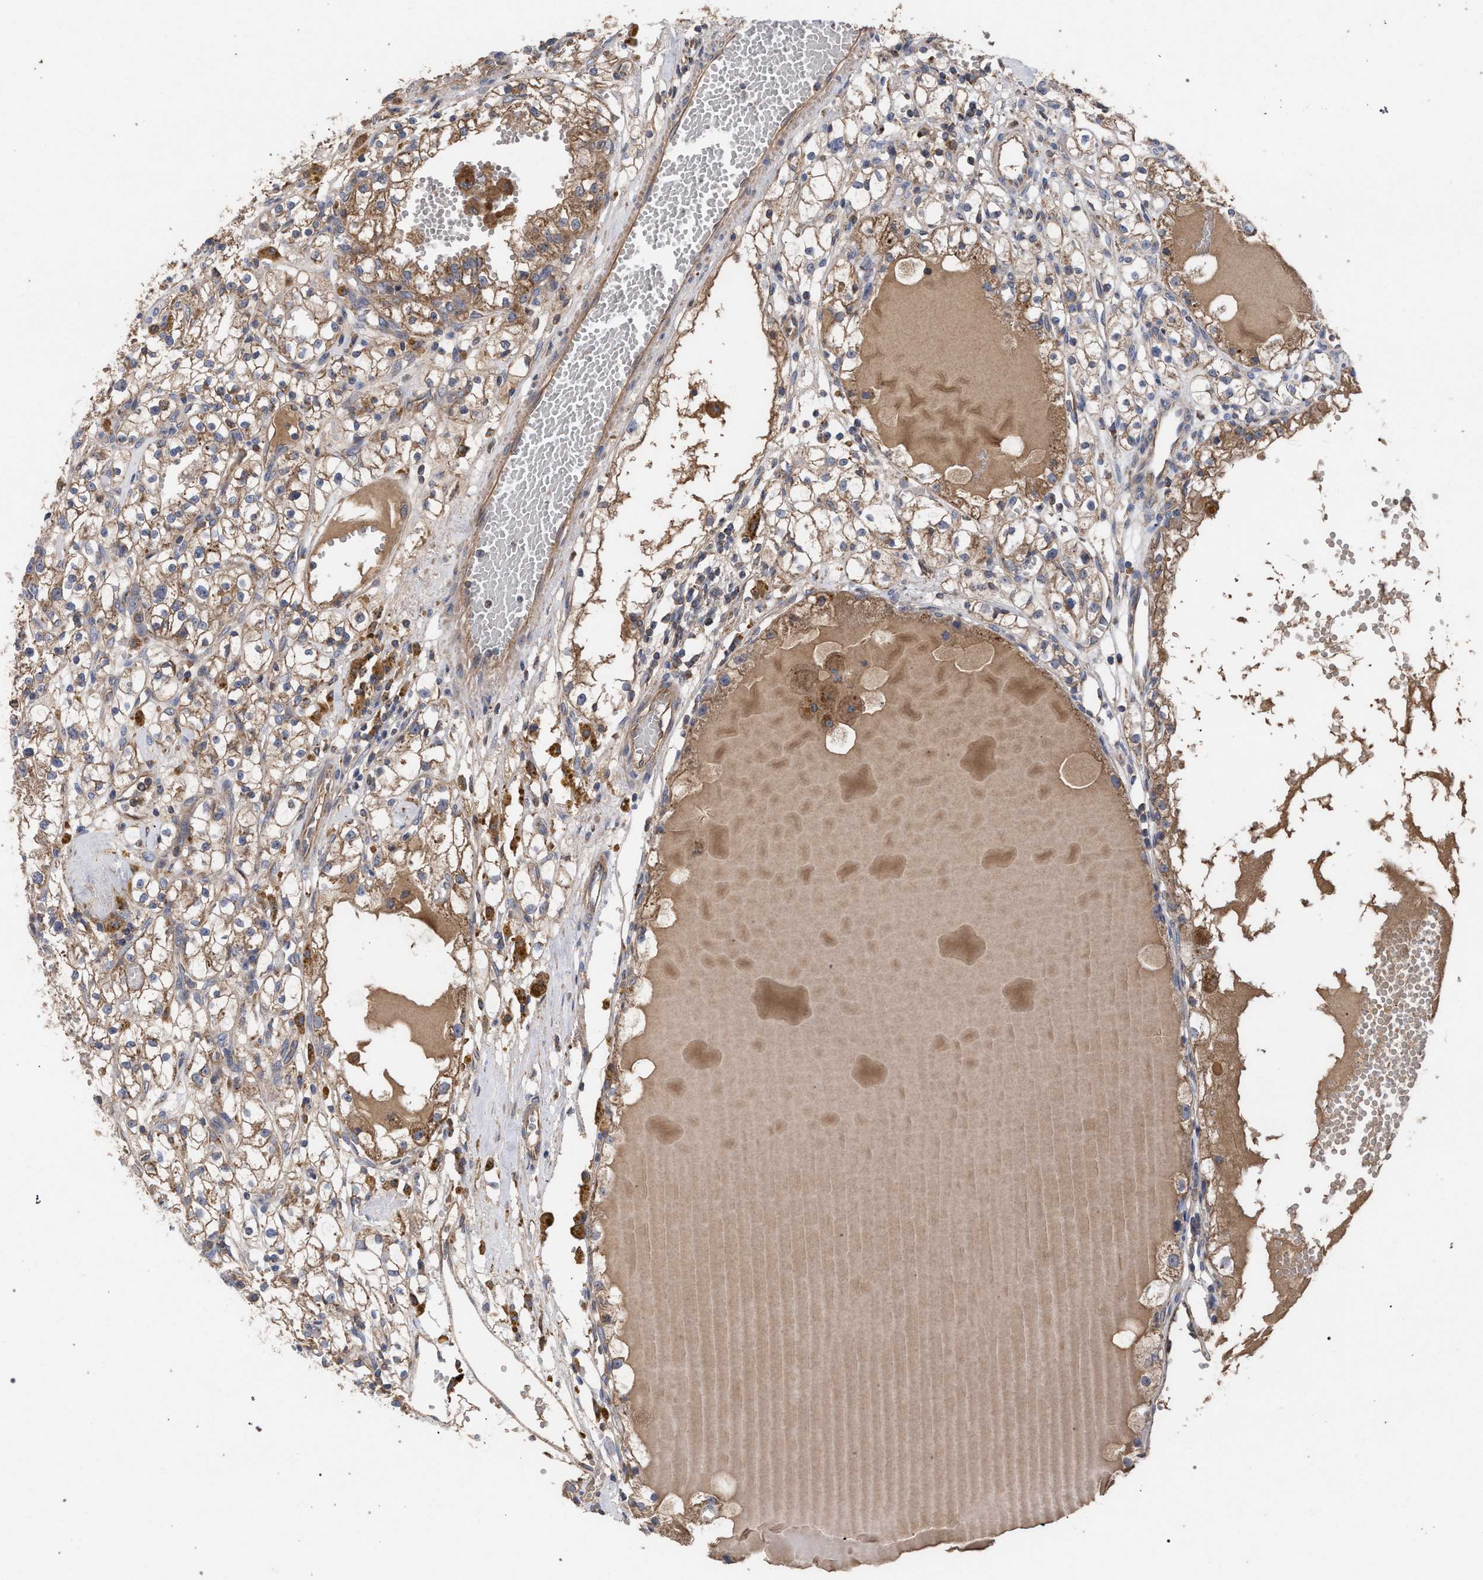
{"staining": {"intensity": "moderate", "quantity": ">75%", "location": "cytoplasmic/membranous"}, "tissue": "renal cancer", "cell_type": "Tumor cells", "image_type": "cancer", "snomed": [{"axis": "morphology", "description": "Adenocarcinoma, NOS"}, {"axis": "topography", "description": "Kidney"}], "caption": "Immunohistochemistry (IHC) histopathology image of neoplastic tissue: renal adenocarcinoma stained using immunohistochemistry (IHC) reveals medium levels of moderate protein expression localized specifically in the cytoplasmic/membranous of tumor cells, appearing as a cytoplasmic/membranous brown color.", "gene": "BCL2L12", "patient": {"sex": "male", "age": 56}}